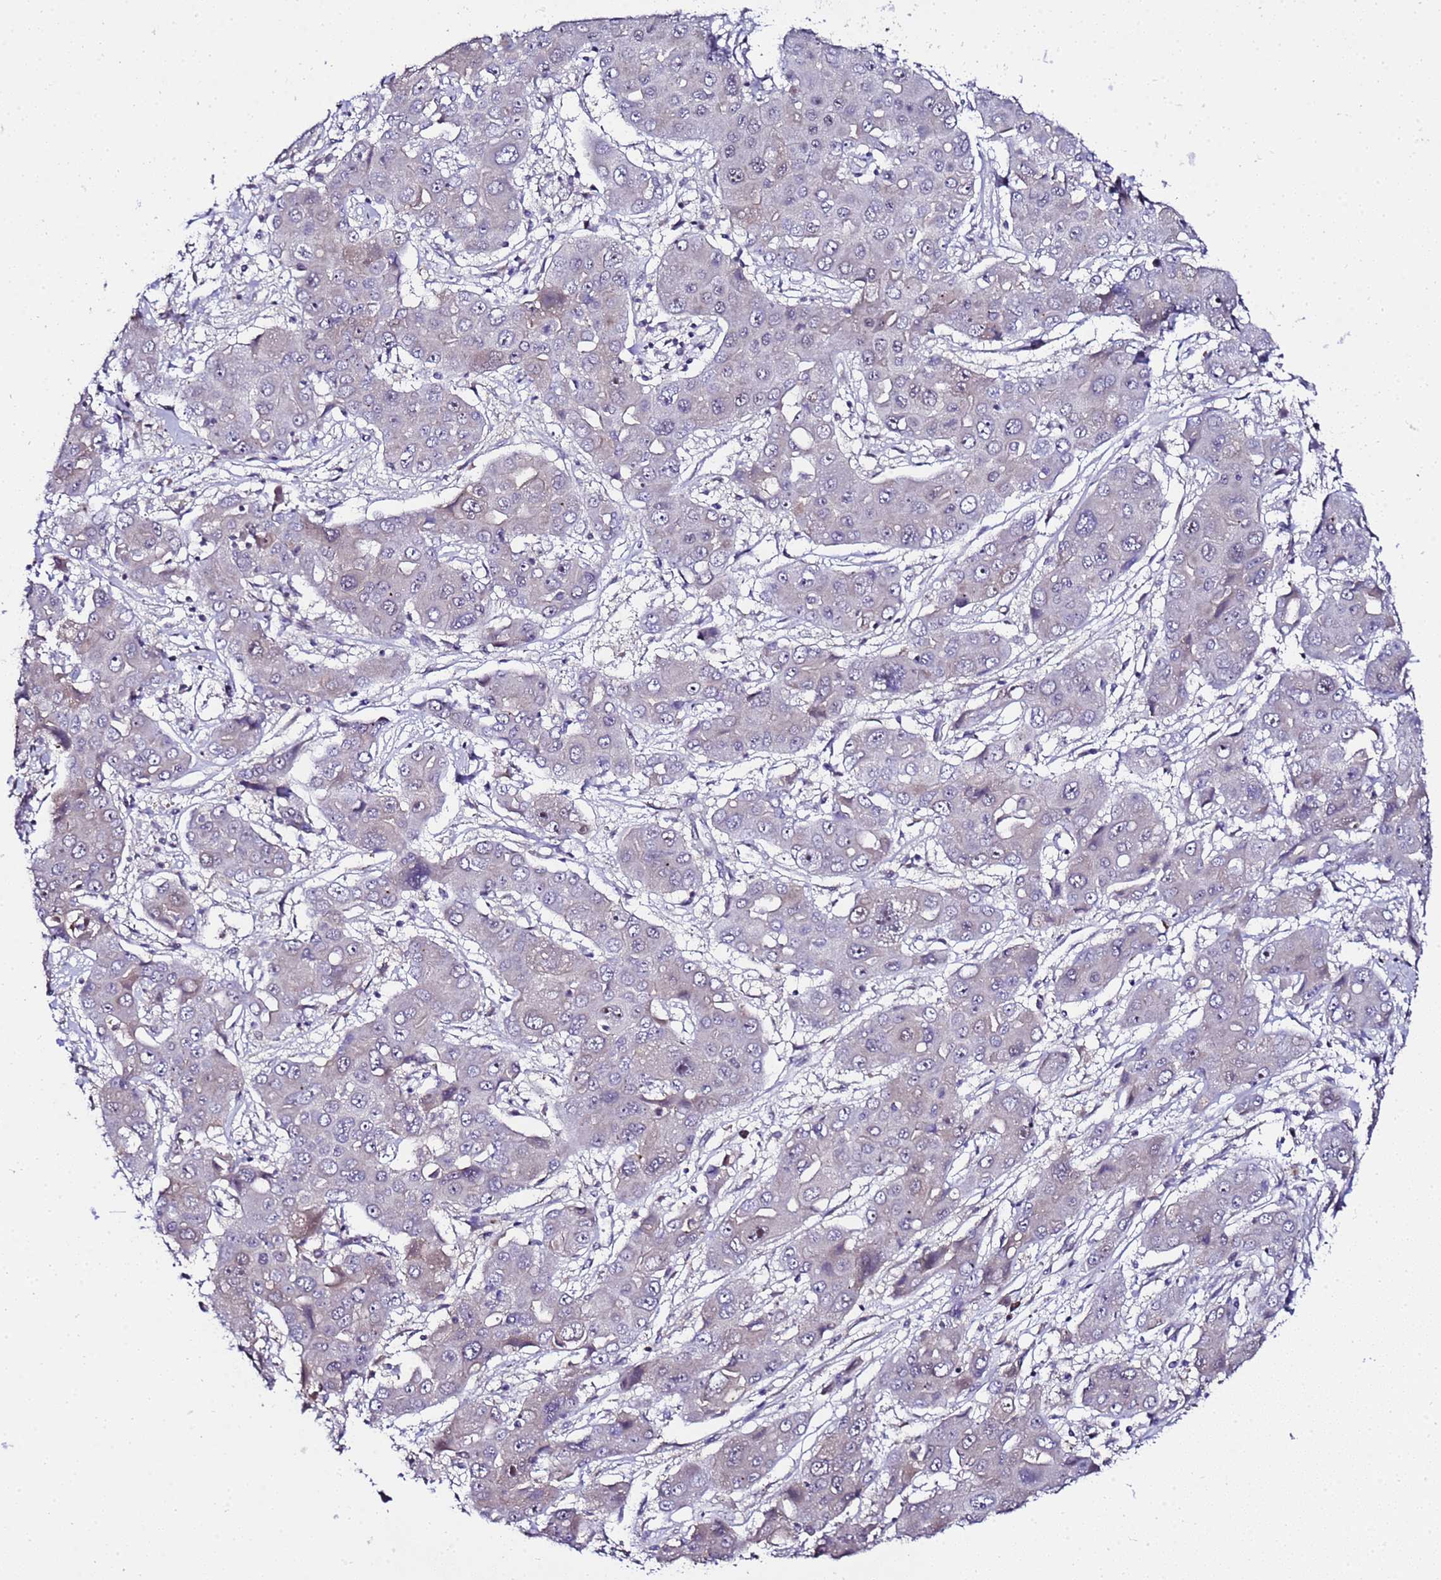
{"staining": {"intensity": "negative", "quantity": "none", "location": "none"}, "tissue": "liver cancer", "cell_type": "Tumor cells", "image_type": "cancer", "snomed": [{"axis": "morphology", "description": "Cholangiocarcinoma"}, {"axis": "topography", "description": "Liver"}], "caption": "Tumor cells are negative for brown protein staining in cholangiocarcinoma (liver). (DAB (3,3'-diaminobenzidine) IHC visualized using brightfield microscopy, high magnification).", "gene": "C19orf47", "patient": {"sex": "male", "age": 67}}